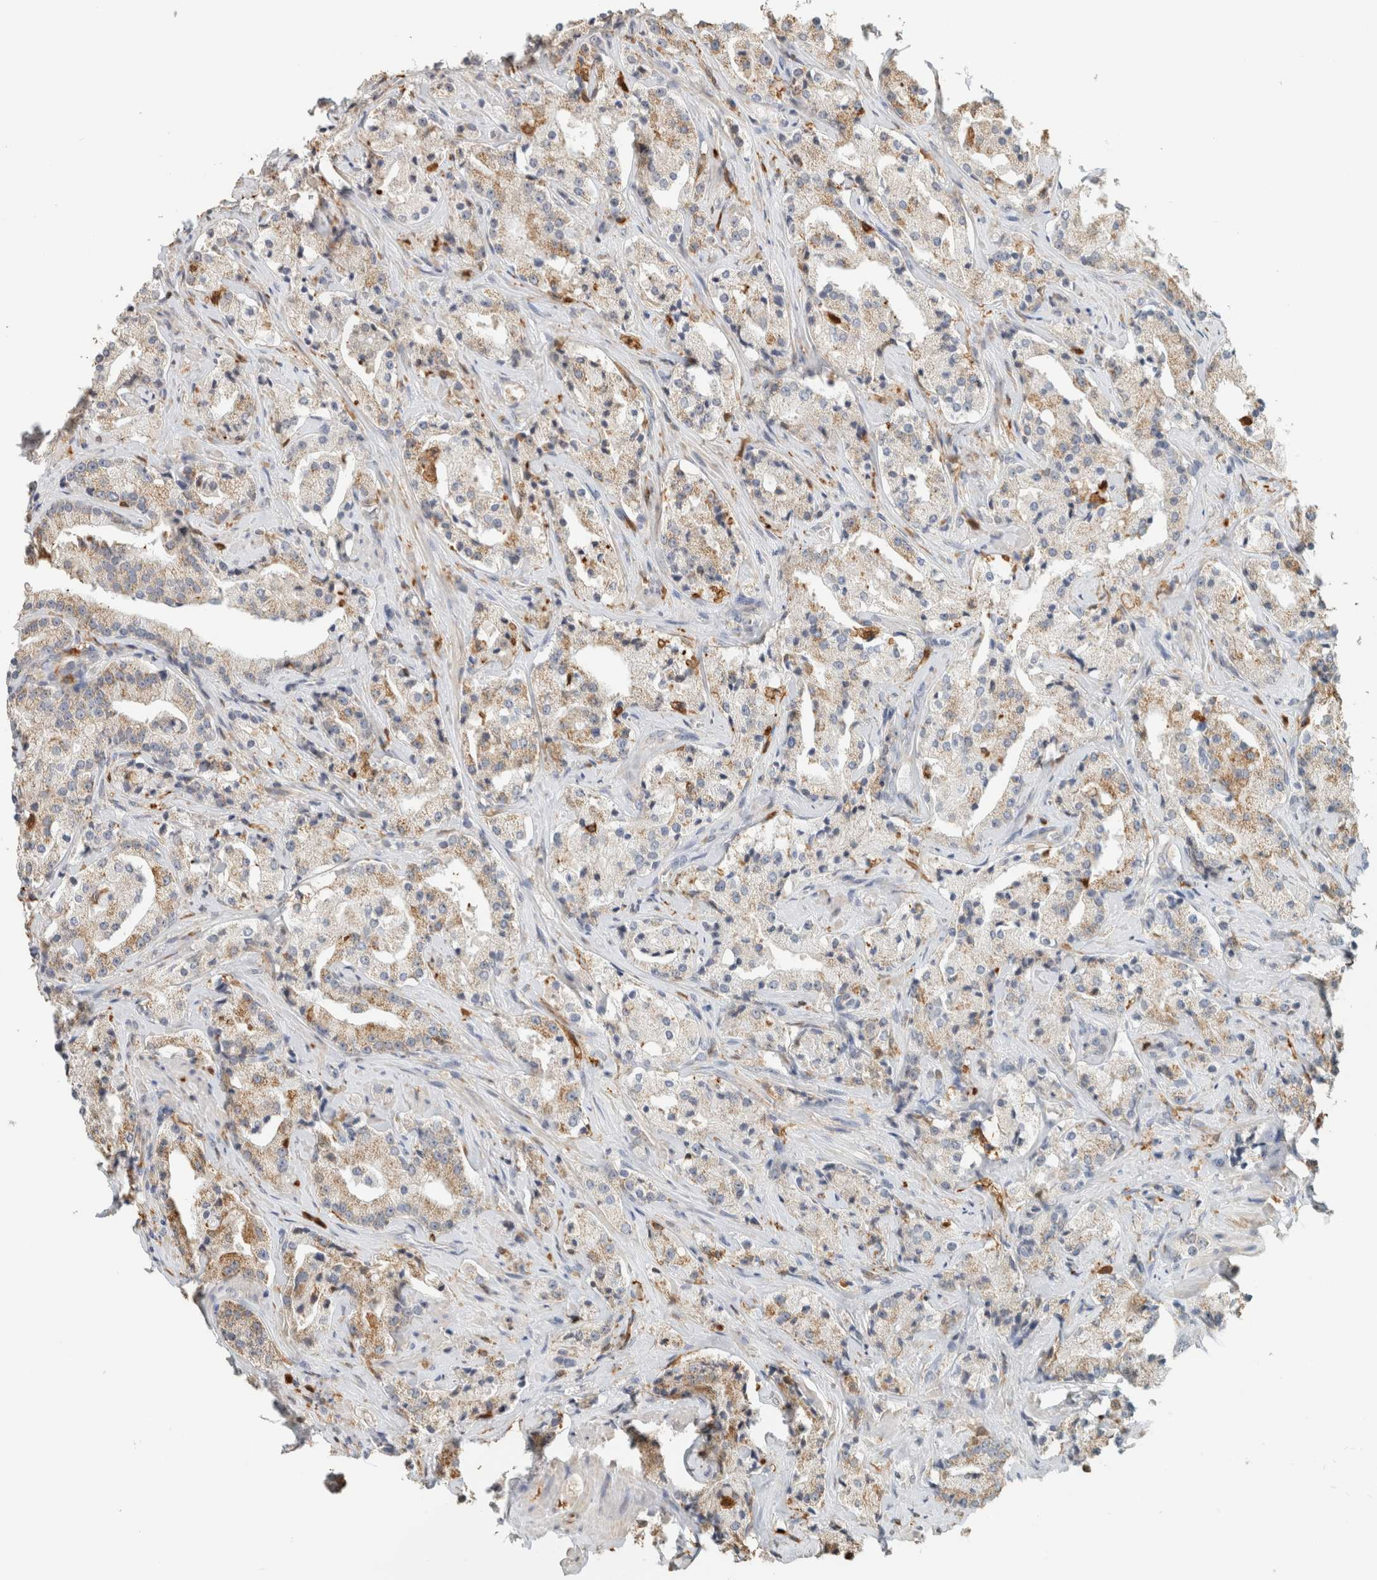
{"staining": {"intensity": "moderate", "quantity": "<25%", "location": "cytoplasmic/membranous"}, "tissue": "prostate cancer", "cell_type": "Tumor cells", "image_type": "cancer", "snomed": [{"axis": "morphology", "description": "Adenocarcinoma, High grade"}, {"axis": "topography", "description": "Prostate"}], "caption": "Prostate cancer tissue reveals moderate cytoplasmic/membranous staining in about <25% of tumor cells, visualized by immunohistochemistry. (DAB (3,3'-diaminobenzidine) = brown stain, brightfield microscopy at high magnification).", "gene": "CAPG", "patient": {"sex": "male", "age": 63}}